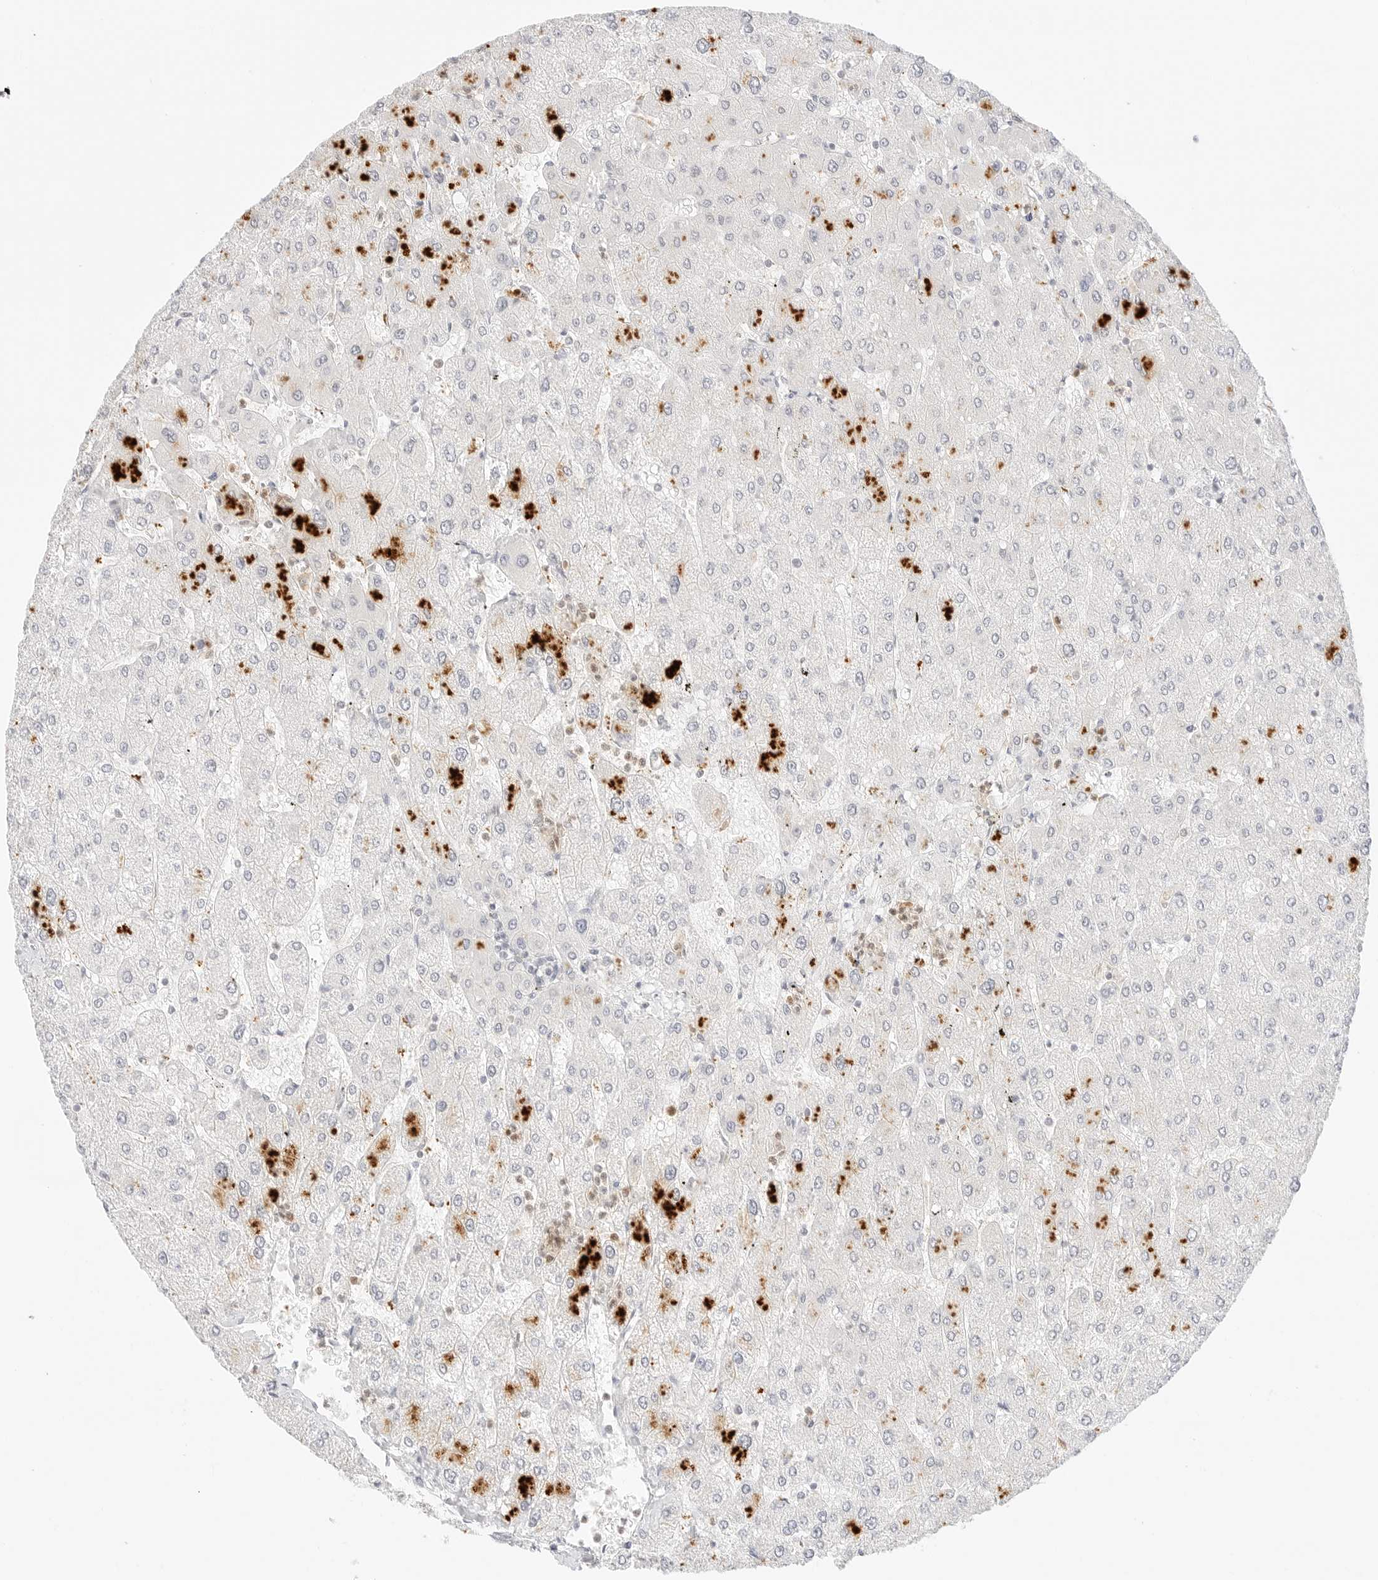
{"staining": {"intensity": "negative", "quantity": "none", "location": "none"}, "tissue": "liver", "cell_type": "Cholangiocytes", "image_type": "normal", "snomed": [{"axis": "morphology", "description": "Normal tissue, NOS"}, {"axis": "topography", "description": "Liver"}], "caption": "Immunohistochemistry (IHC) photomicrograph of unremarkable liver: liver stained with DAB shows no significant protein expression in cholangiocytes. (DAB (3,3'-diaminobenzidine) immunohistochemistry, high magnification).", "gene": "GNAS", "patient": {"sex": "male", "age": 55}}